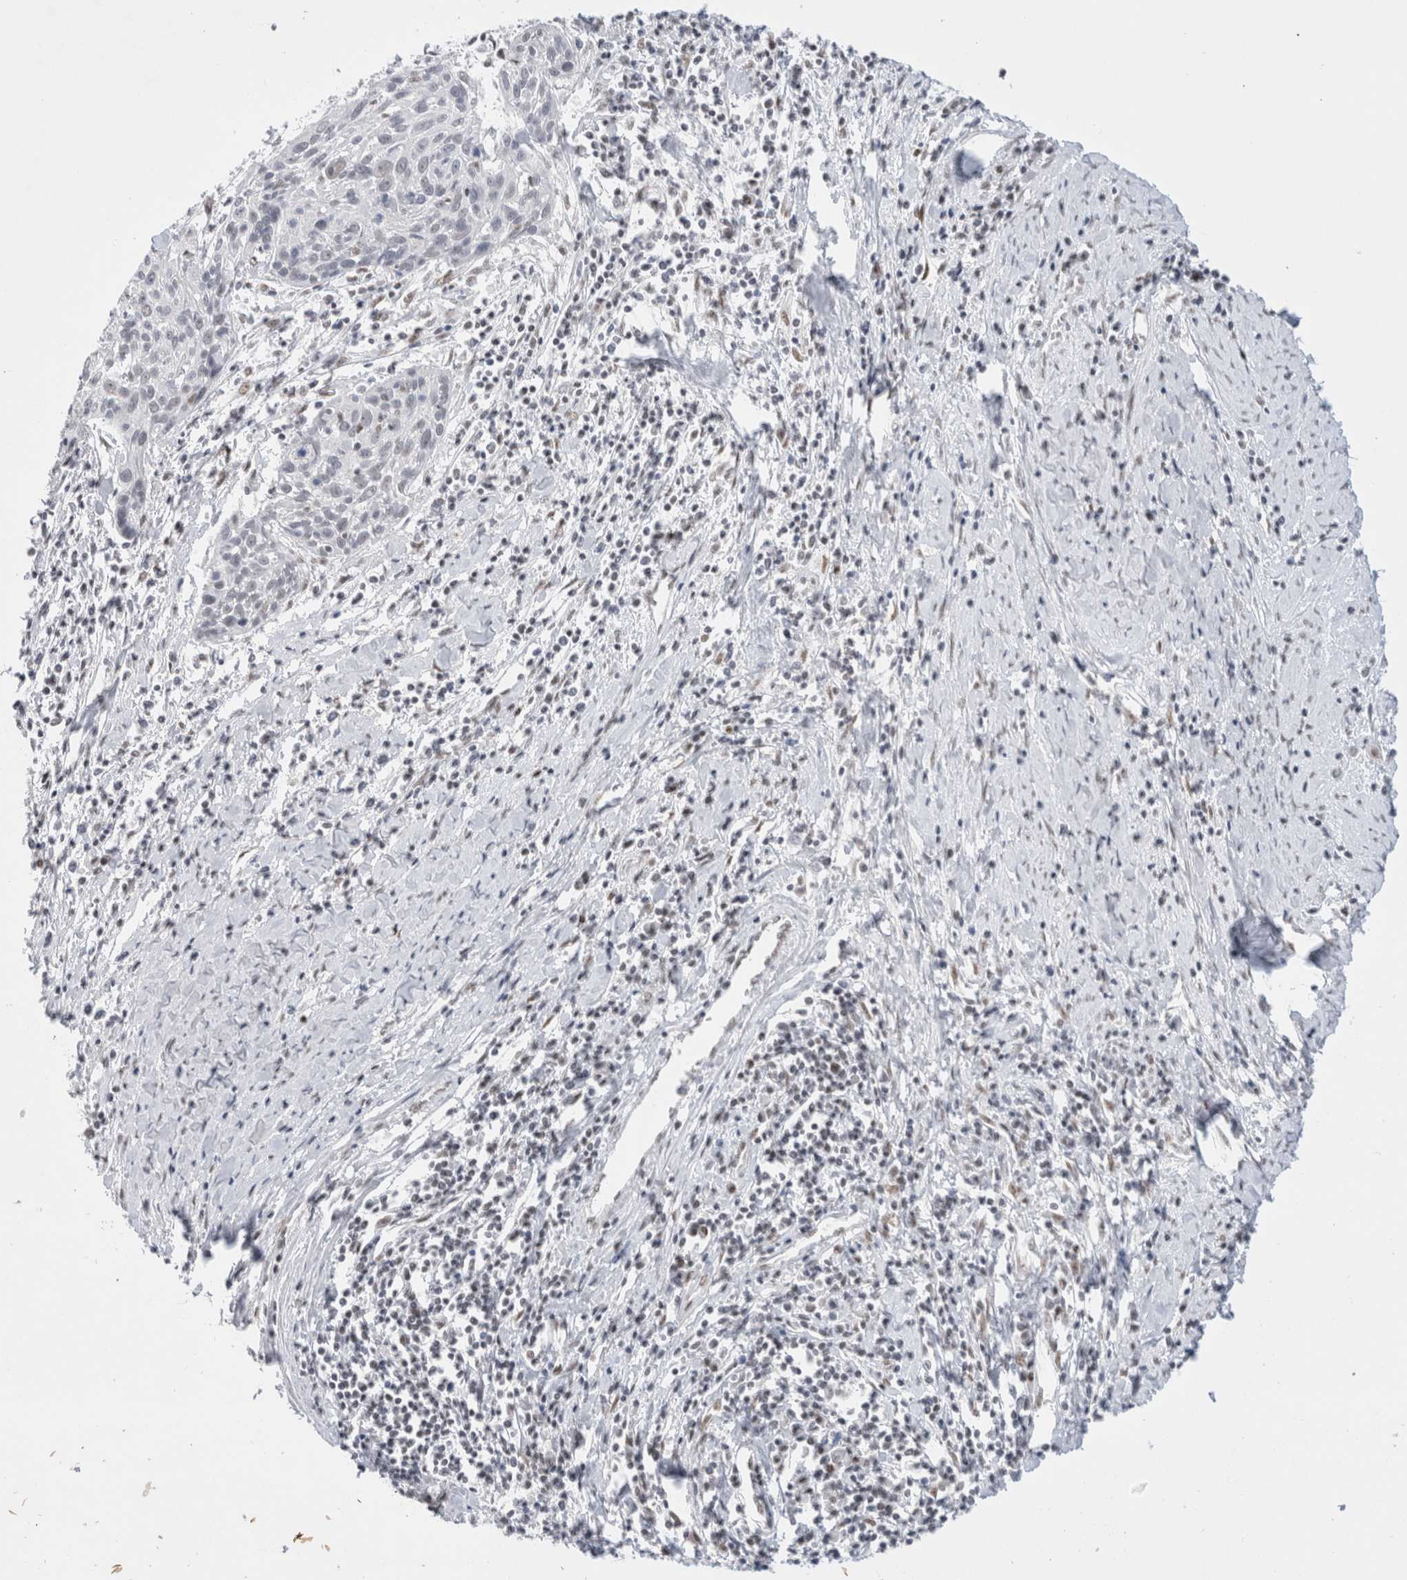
{"staining": {"intensity": "negative", "quantity": "none", "location": "none"}, "tissue": "cervical cancer", "cell_type": "Tumor cells", "image_type": "cancer", "snomed": [{"axis": "morphology", "description": "Squamous cell carcinoma, NOS"}, {"axis": "topography", "description": "Cervix"}], "caption": "Cervical cancer (squamous cell carcinoma) was stained to show a protein in brown. There is no significant positivity in tumor cells.", "gene": "COPS7A", "patient": {"sex": "female", "age": 51}}